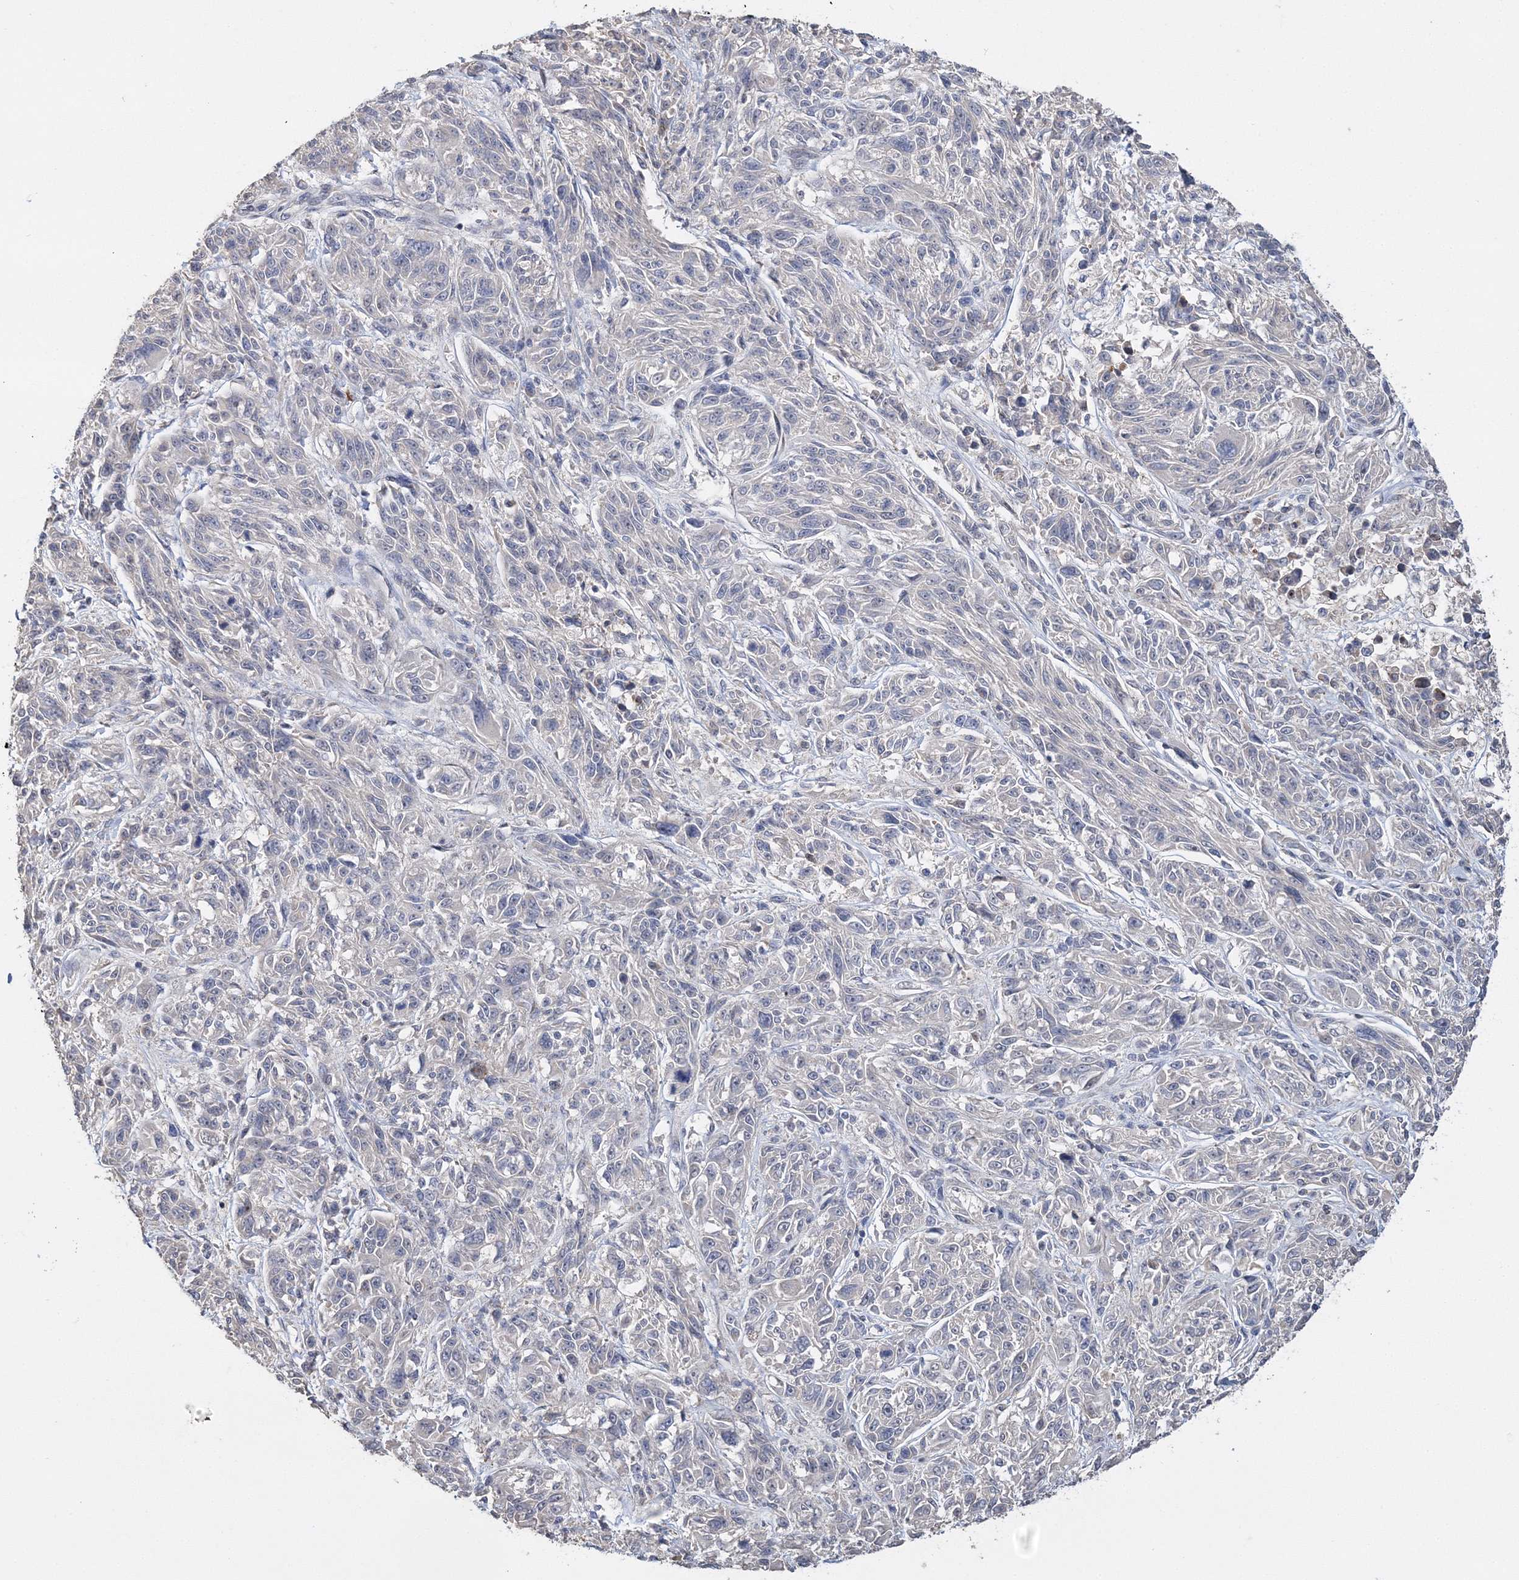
{"staining": {"intensity": "negative", "quantity": "none", "location": "none"}, "tissue": "melanoma", "cell_type": "Tumor cells", "image_type": "cancer", "snomed": [{"axis": "morphology", "description": "Malignant melanoma, NOS"}, {"axis": "topography", "description": "Skin"}], "caption": "Immunohistochemistry micrograph of malignant melanoma stained for a protein (brown), which exhibits no positivity in tumor cells.", "gene": "GJB5", "patient": {"sex": "male", "age": 53}}